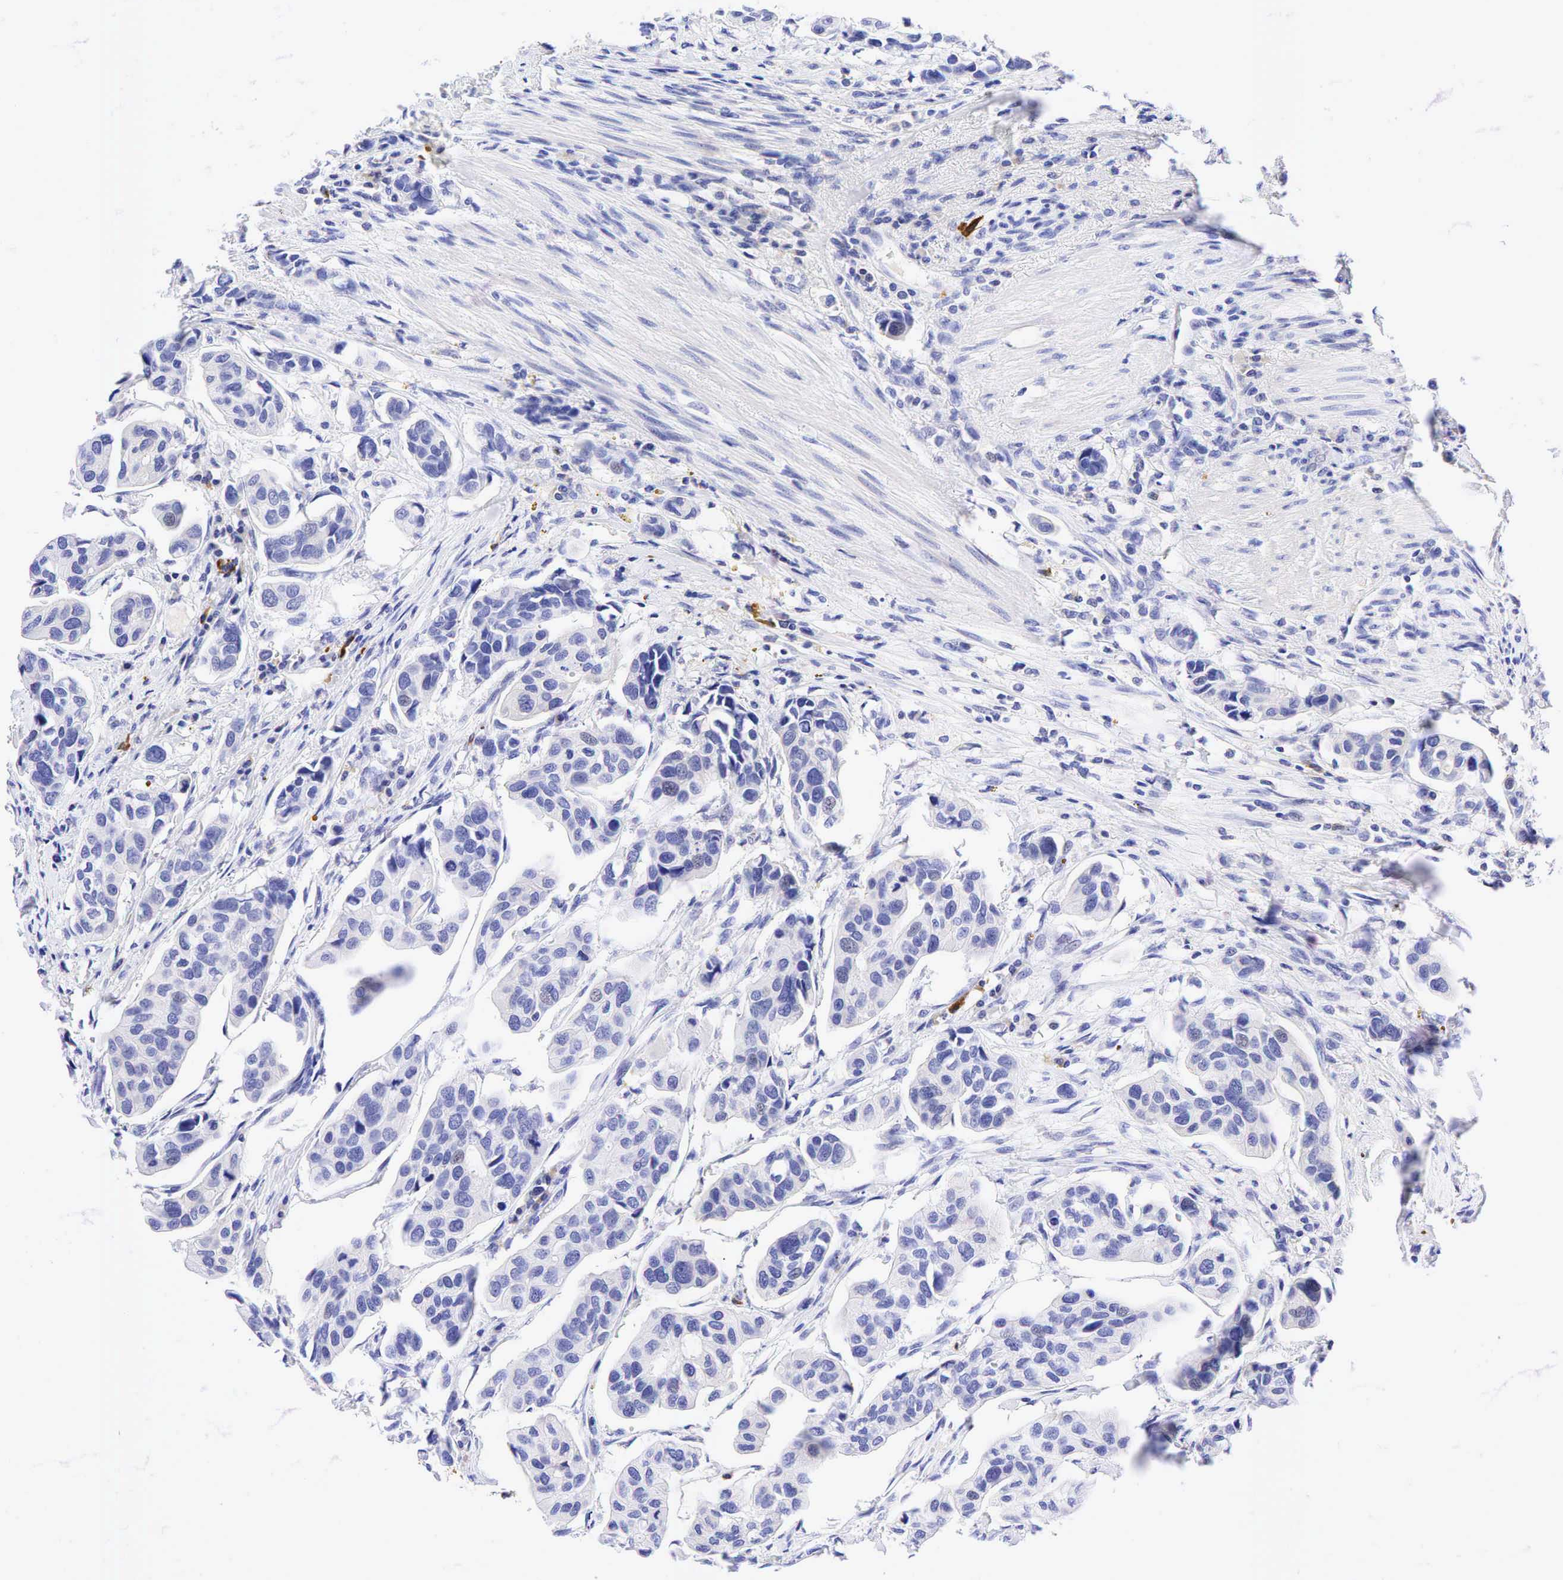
{"staining": {"intensity": "negative", "quantity": "none", "location": "none"}, "tissue": "urothelial cancer", "cell_type": "Tumor cells", "image_type": "cancer", "snomed": [{"axis": "morphology", "description": "Adenocarcinoma, NOS"}, {"axis": "topography", "description": "Urinary bladder"}], "caption": "This is an immunohistochemistry (IHC) photomicrograph of human urothelial cancer. There is no positivity in tumor cells.", "gene": "TNFRSF8", "patient": {"sex": "male", "age": 61}}